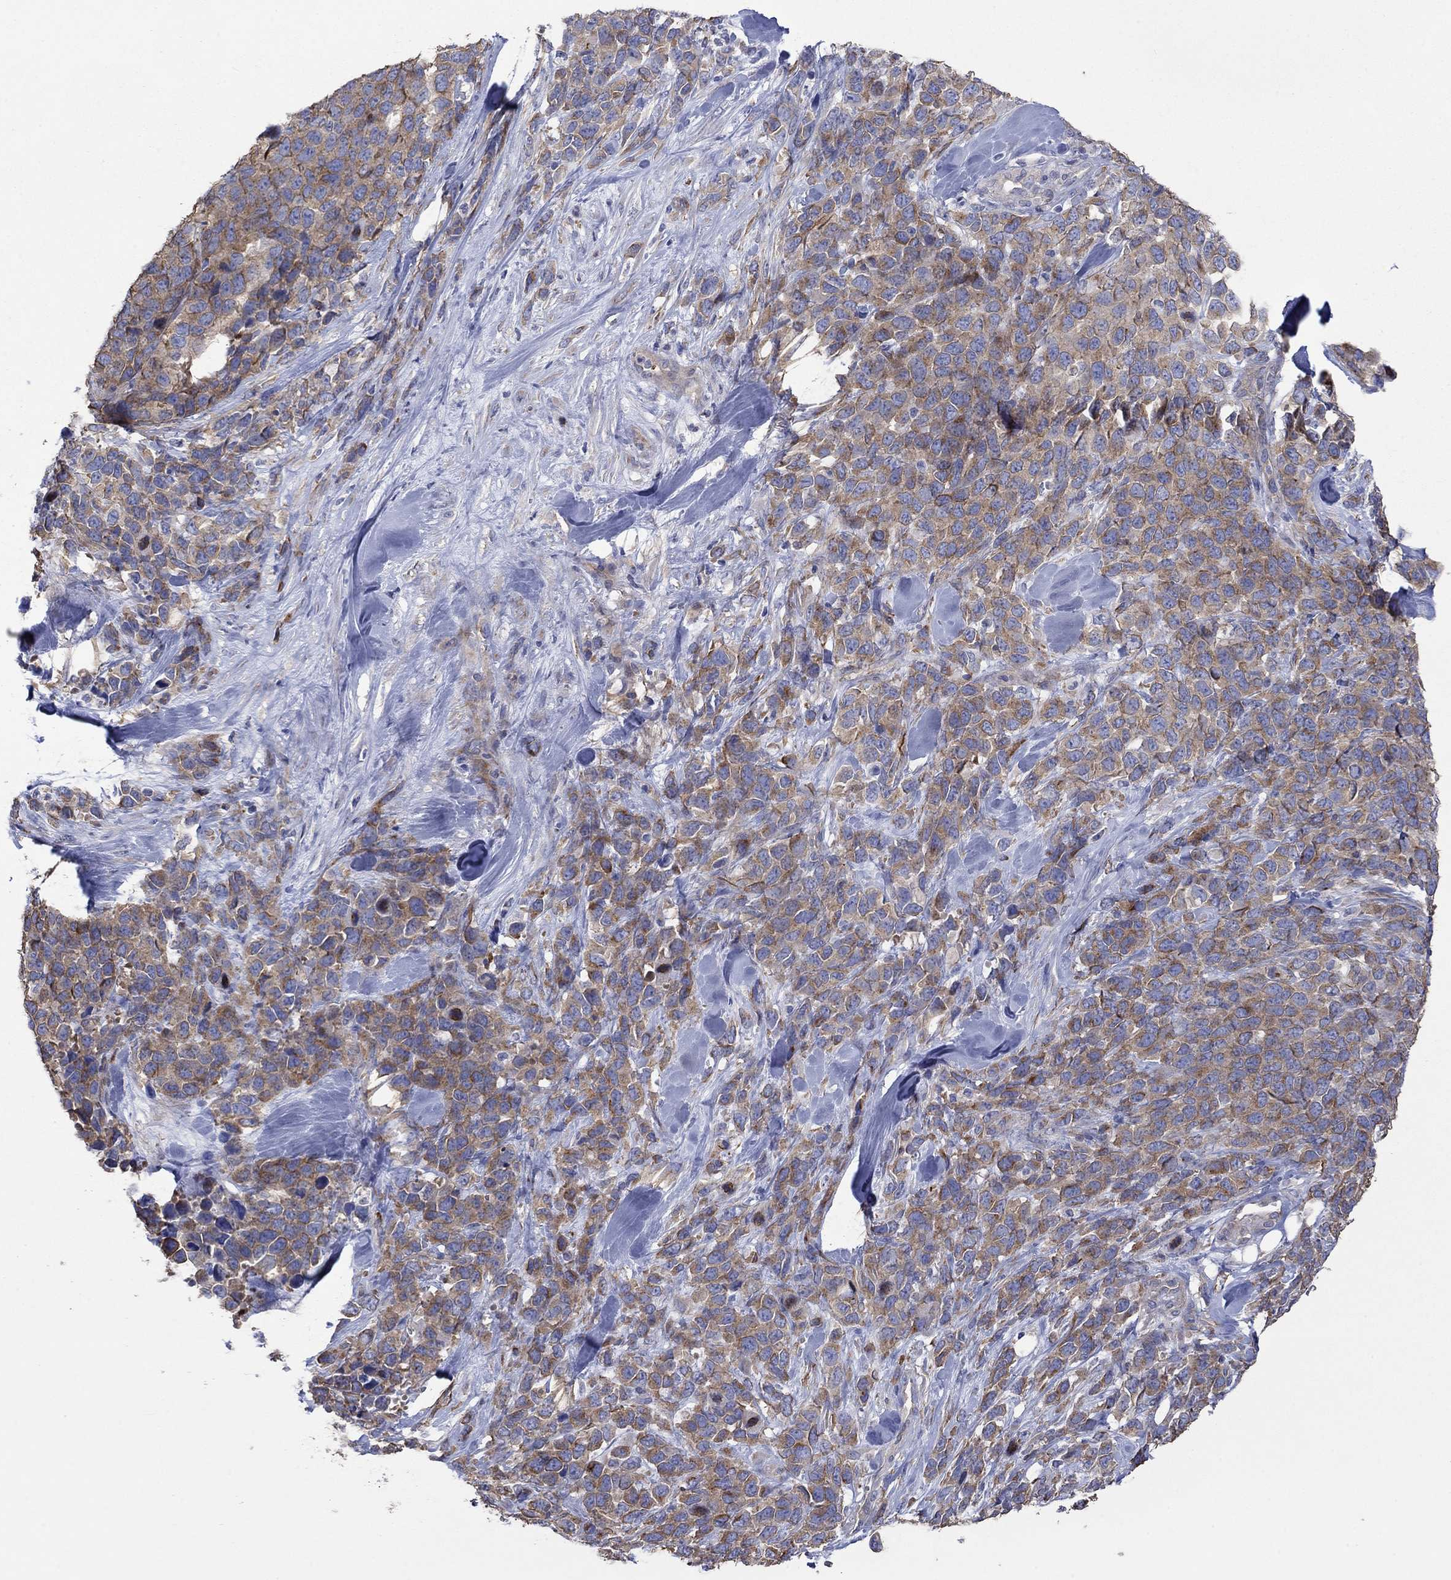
{"staining": {"intensity": "moderate", "quantity": "25%-75%", "location": "cytoplasmic/membranous"}, "tissue": "melanoma", "cell_type": "Tumor cells", "image_type": "cancer", "snomed": [{"axis": "morphology", "description": "Malignant melanoma, Metastatic site"}, {"axis": "topography", "description": "Skin"}], "caption": "Melanoma stained with DAB (3,3'-diaminobenzidine) immunohistochemistry shows medium levels of moderate cytoplasmic/membranous staining in approximately 25%-75% of tumor cells.", "gene": "TPRN", "patient": {"sex": "male", "age": 84}}